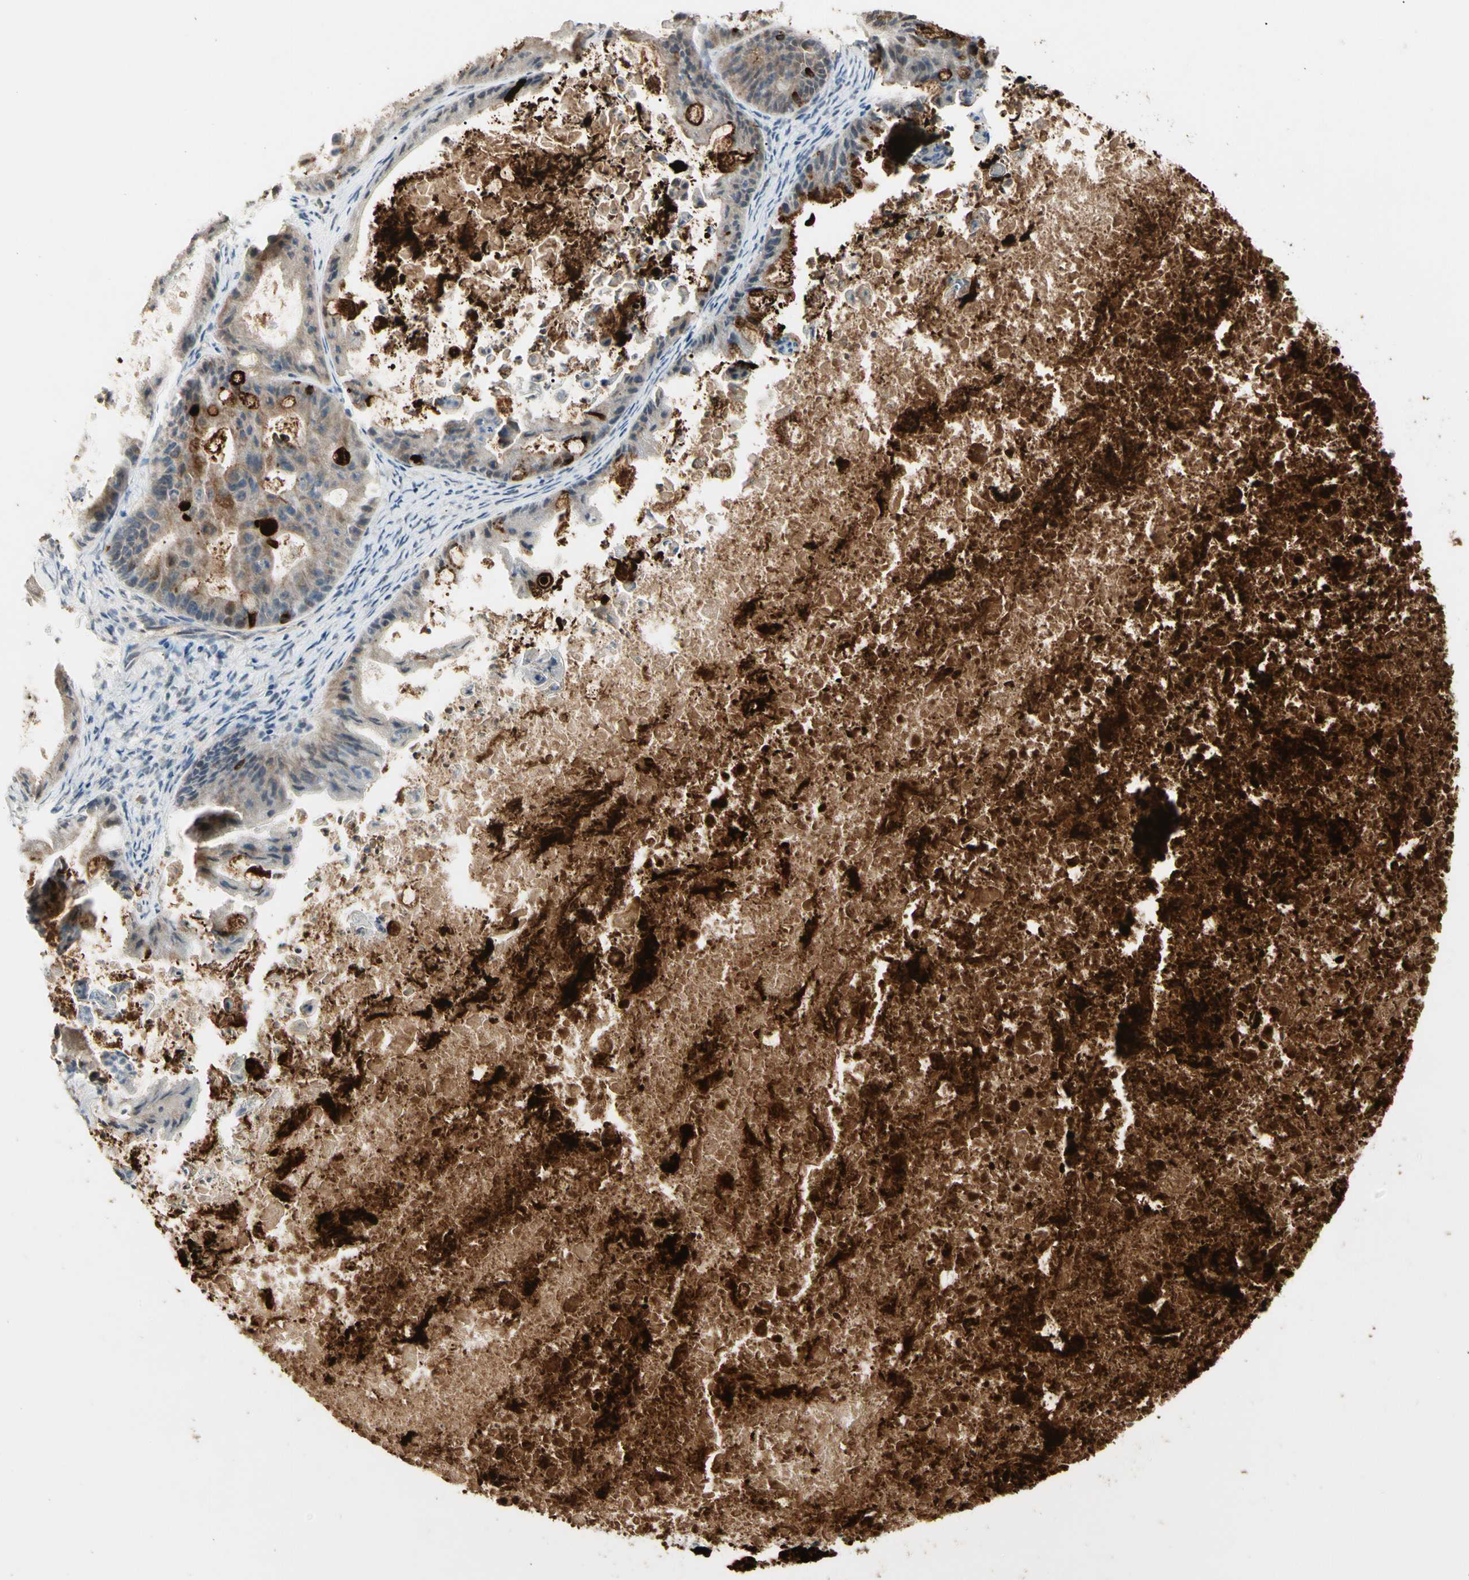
{"staining": {"intensity": "strong", "quantity": "<25%", "location": "cytoplasmic/membranous"}, "tissue": "ovarian cancer", "cell_type": "Tumor cells", "image_type": "cancer", "snomed": [{"axis": "morphology", "description": "Cystadenocarcinoma, mucinous, NOS"}, {"axis": "topography", "description": "Ovary"}], "caption": "An image of human ovarian cancer stained for a protein demonstrates strong cytoplasmic/membranous brown staining in tumor cells.", "gene": "ATG4C", "patient": {"sex": "female", "age": 37}}